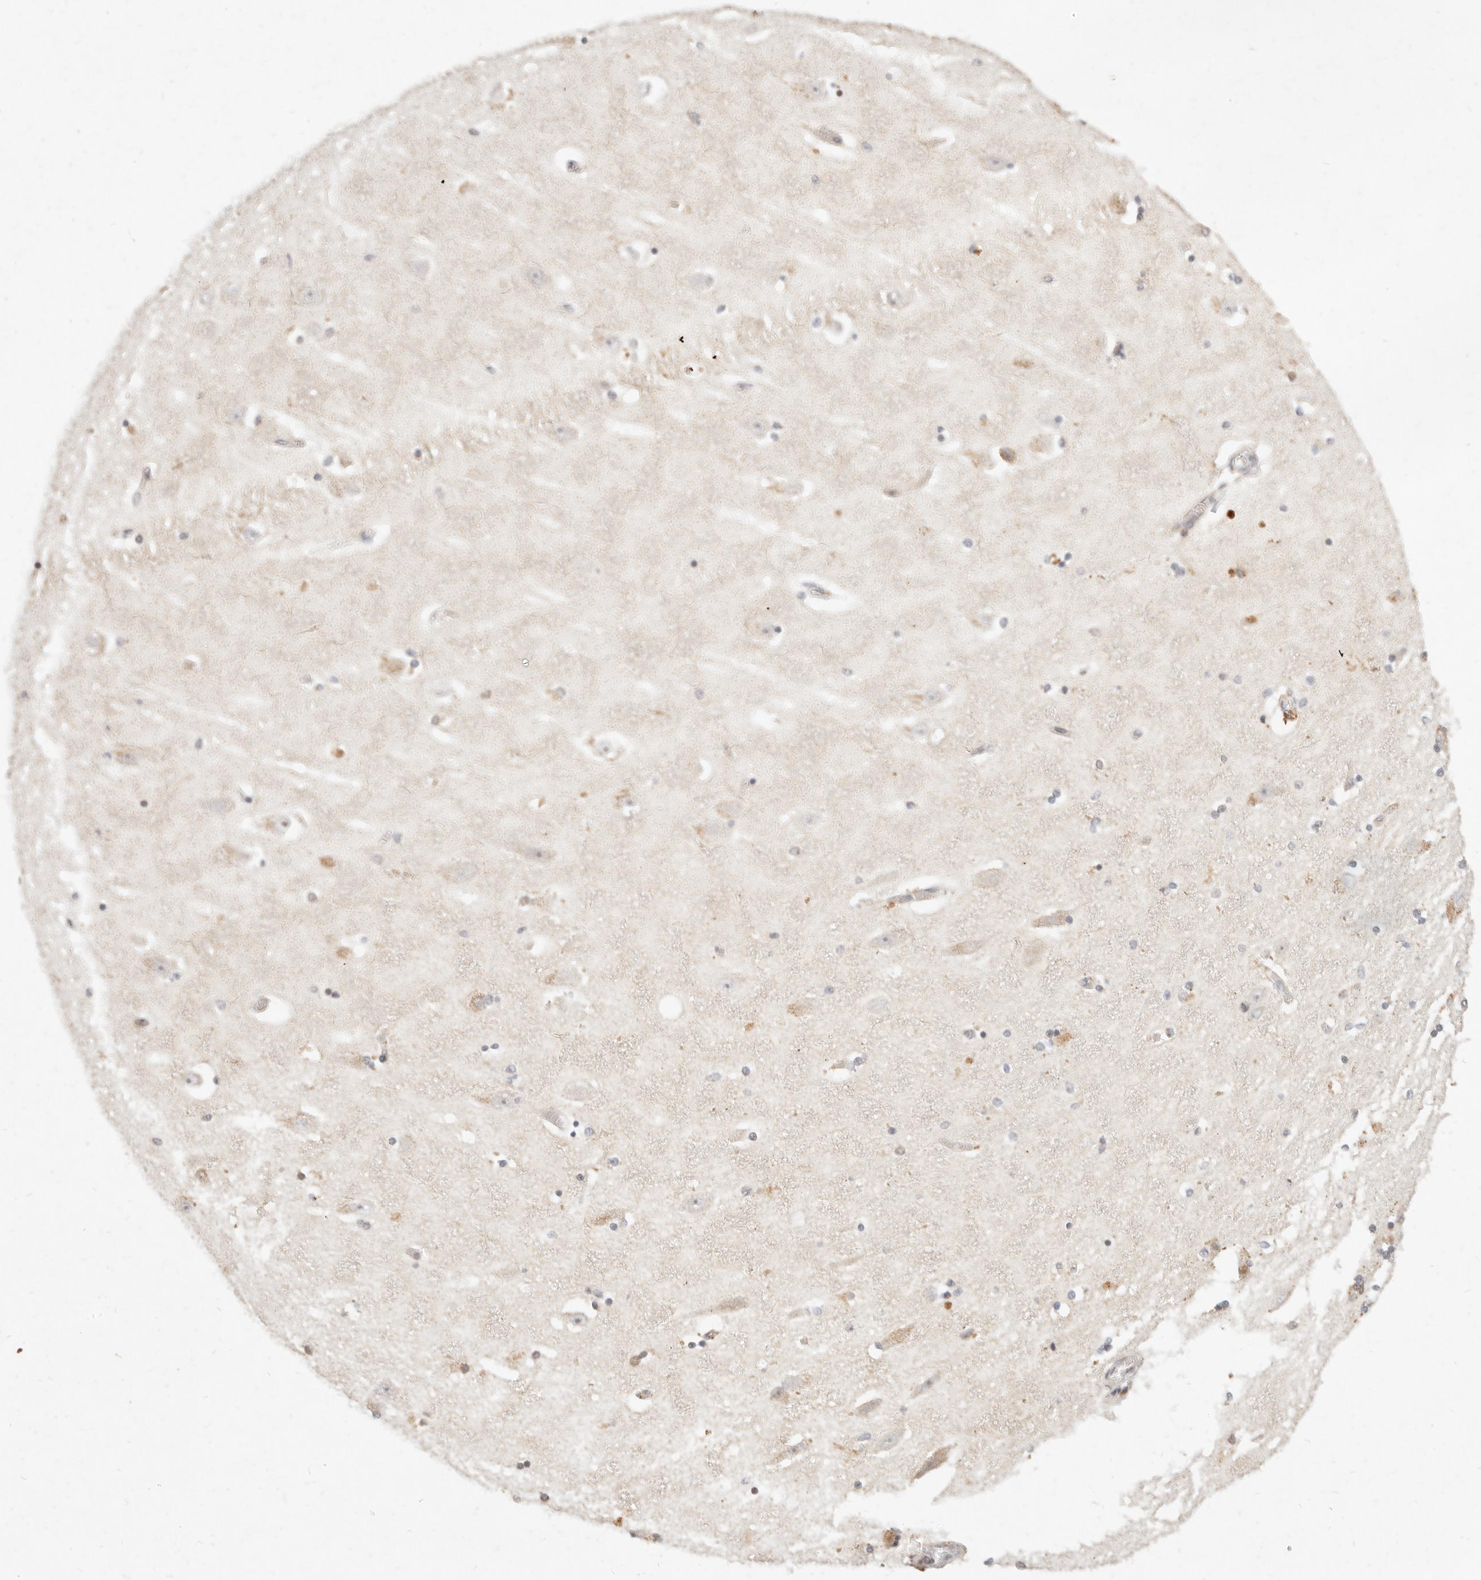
{"staining": {"intensity": "negative", "quantity": "none", "location": "none"}, "tissue": "hippocampus", "cell_type": "Glial cells", "image_type": "normal", "snomed": [{"axis": "morphology", "description": "Normal tissue, NOS"}, {"axis": "topography", "description": "Hippocampus"}], "caption": "This is a histopathology image of immunohistochemistry staining of benign hippocampus, which shows no positivity in glial cells.", "gene": "ASCL3", "patient": {"sex": "female", "age": 54}}